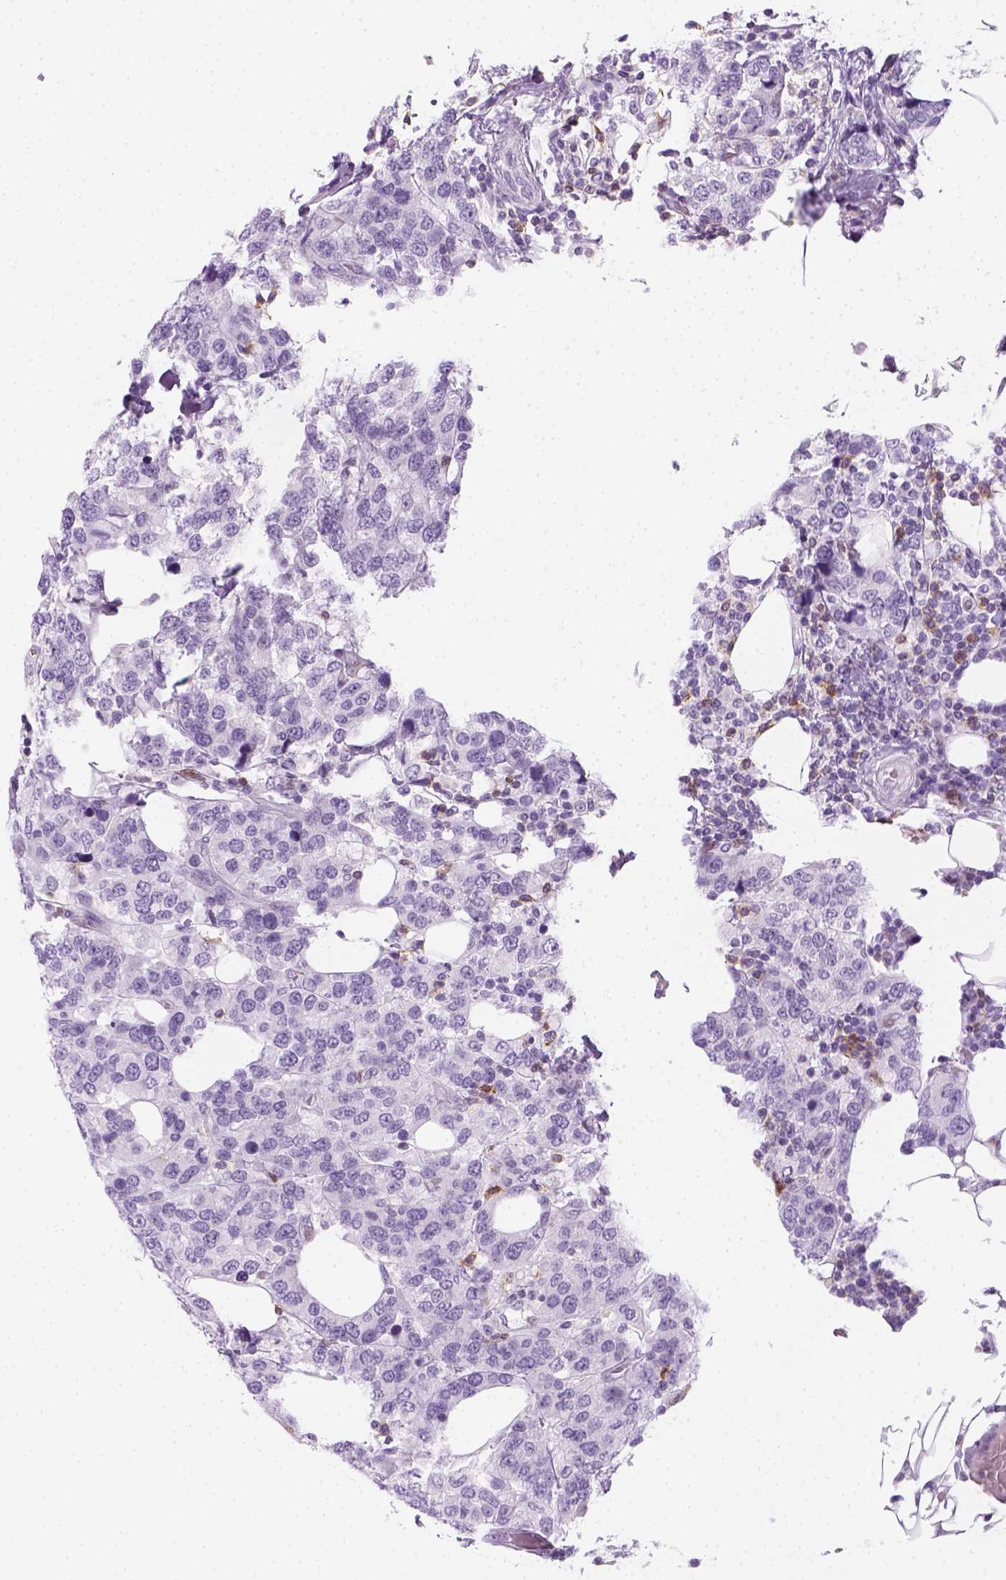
{"staining": {"intensity": "negative", "quantity": "none", "location": "none"}, "tissue": "breast cancer", "cell_type": "Tumor cells", "image_type": "cancer", "snomed": [{"axis": "morphology", "description": "Lobular carcinoma"}, {"axis": "topography", "description": "Breast"}], "caption": "Tumor cells are negative for protein expression in human breast lobular carcinoma.", "gene": "AQP3", "patient": {"sex": "female", "age": 59}}